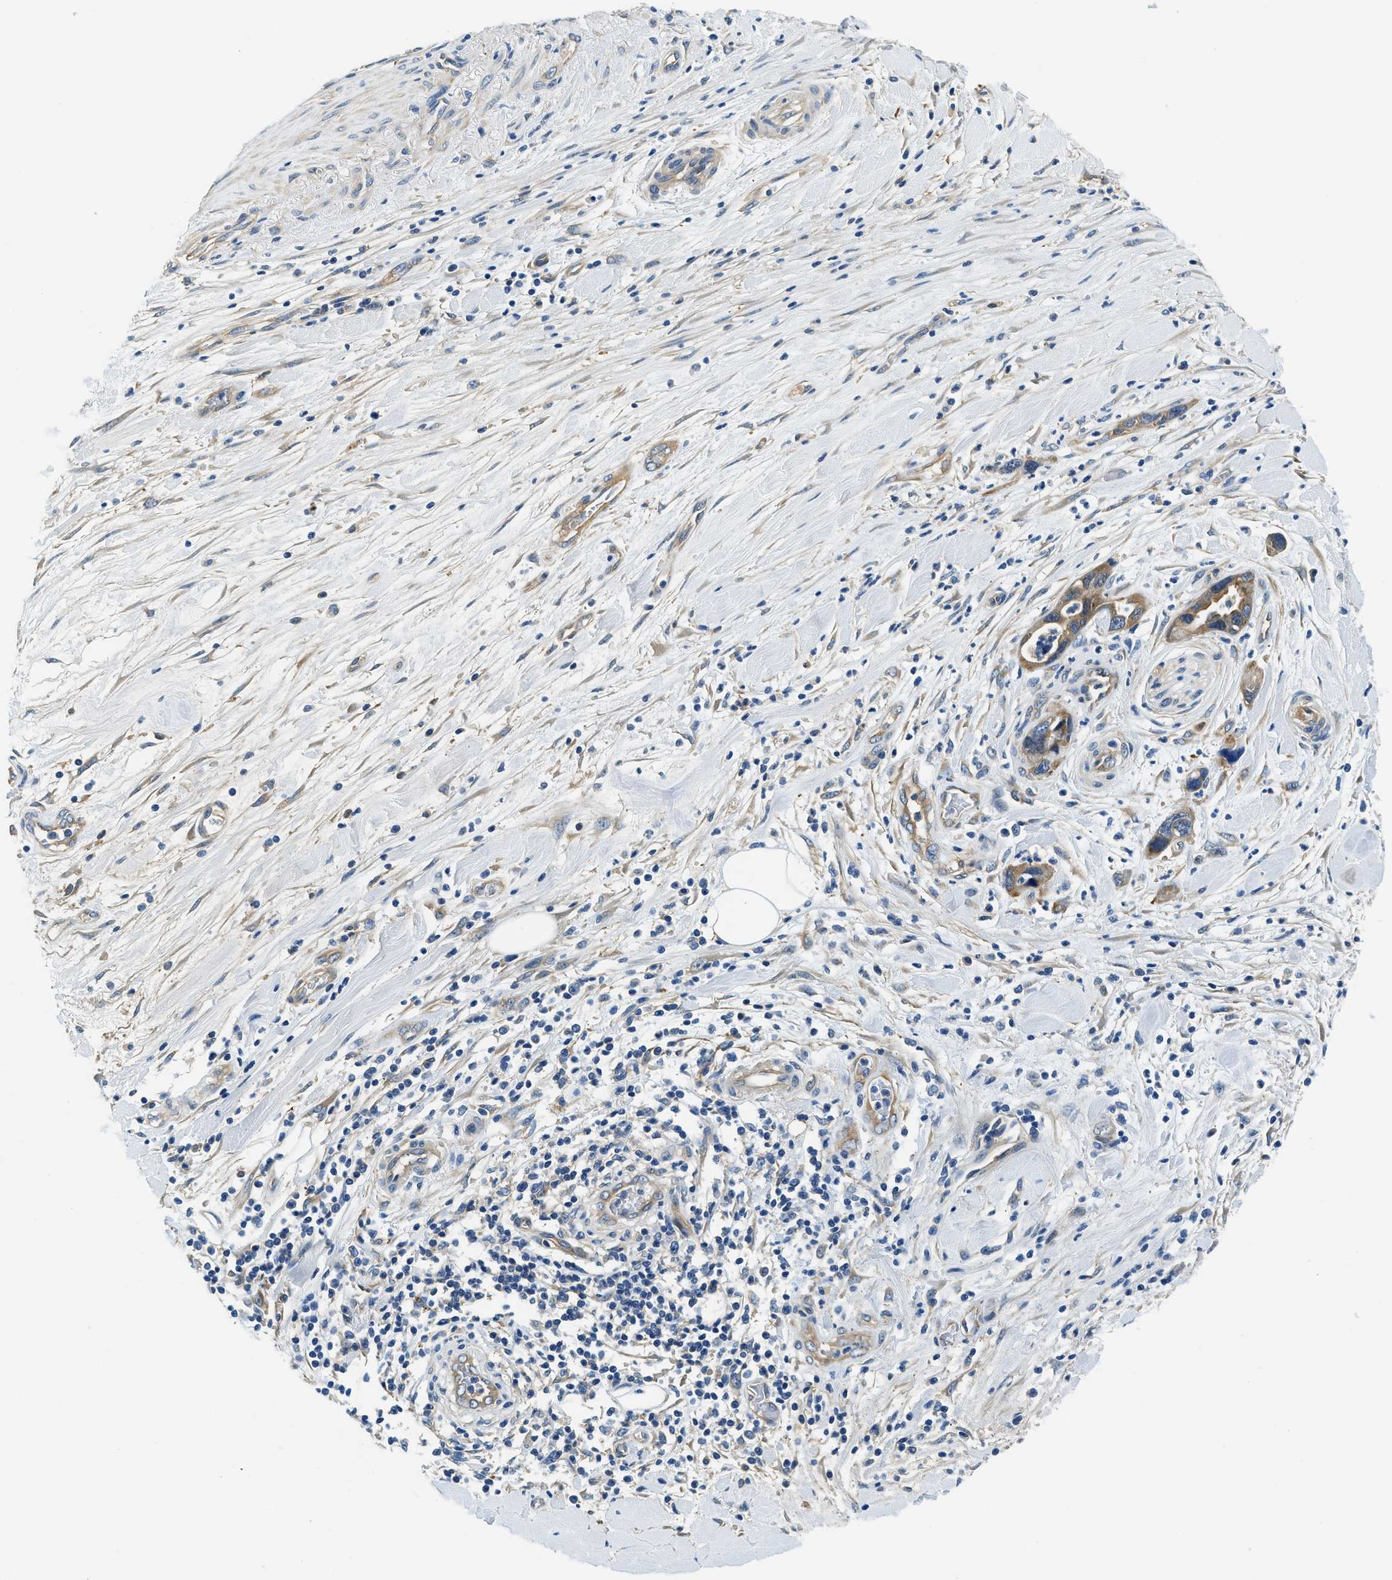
{"staining": {"intensity": "moderate", "quantity": ">75%", "location": "cytoplasmic/membranous"}, "tissue": "pancreatic cancer", "cell_type": "Tumor cells", "image_type": "cancer", "snomed": [{"axis": "morphology", "description": "Adenocarcinoma, NOS"}, {"axis": "topography", "description": "Pancreas"}], "caption": "Tumor cells show medium levels of moderate cytoplasmic/membranous positivity in approximately >75% of cells in pancreatic adenocarcinoma.", "gene": "TWF1", "patient": {"sex": "female", "age": 70}}